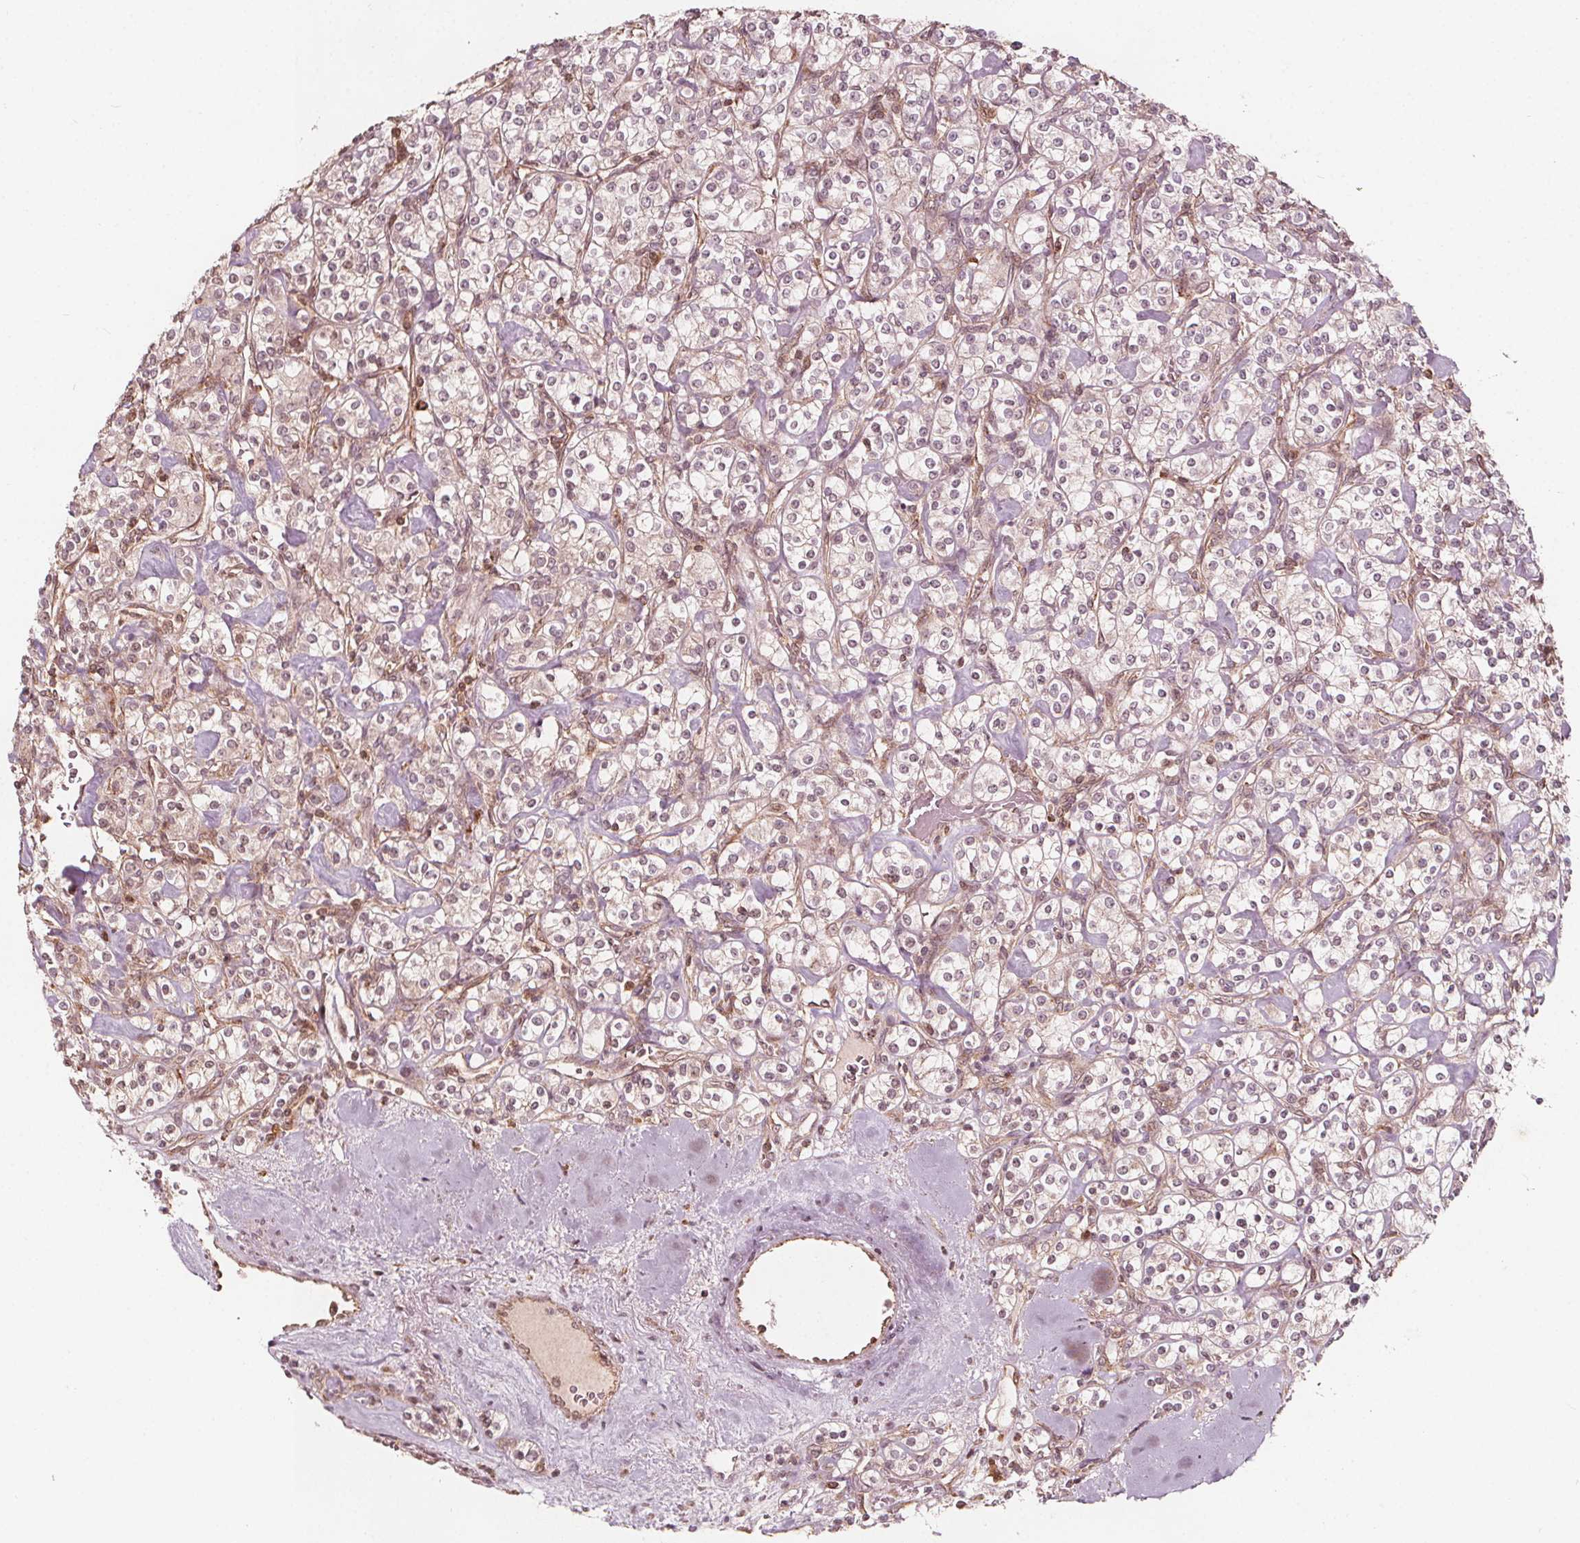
{"staining": {"intensity": "negative", "quantity": "none", "location": "none"}, "tissue": "renal cancer", "cell_type": "Tumor cells", "image_type": "cancer", "snomed": [{"axis": "morphology", "description": "Adenocarcinoma, NOS"}, {"axis": "topography", "description": "Kidney"}], "caption": "IHC histopathology image of human adenocarcinoma (renal) stained for a protein (brown), which reveals no expression in tumor cells.", "gene": "AIP", "patient": {"sex": "male", "age": 77}}